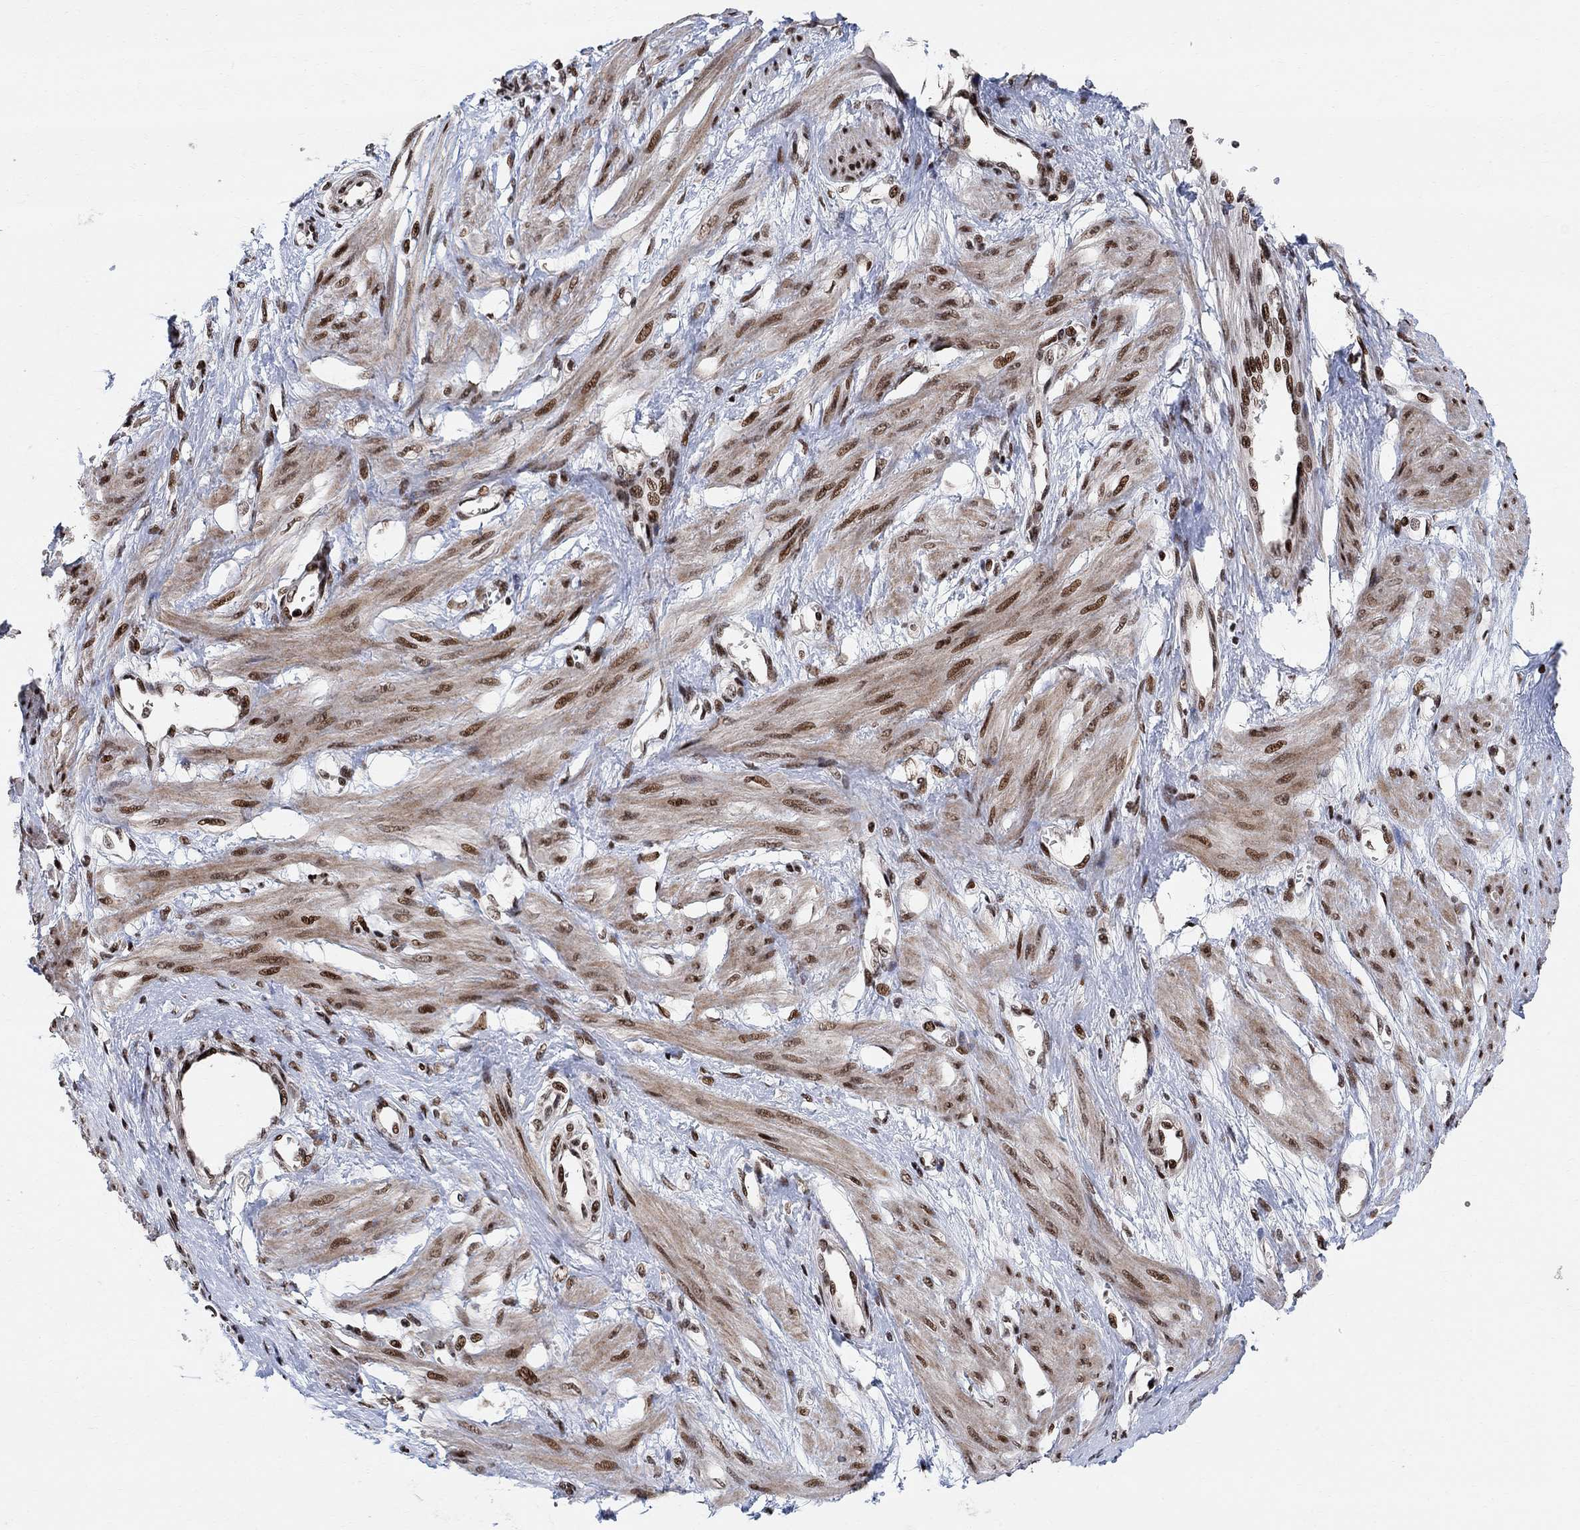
{"staining": {"intensity": "strong", "quantity": ">75%", "location": "nuclear"}, "tissue": "smooth muscle", "cell_type": "Smooth muscle cells", "image_type": "normal", "snomed": [{"axis": "morphology", "description": "Normal tissue, NOS"}, {"axis": "topography", "description": "Smooth muscle"}, {"axis": "topography", "description": "Uterus"}], "caption": "Smooth muscle cells exhibit high levels of strong nuclear positivity in about >75% of cells in benign human smooth muscle.", "gene": "E4F1", "patient": {"sex": "female", "age": 39}}